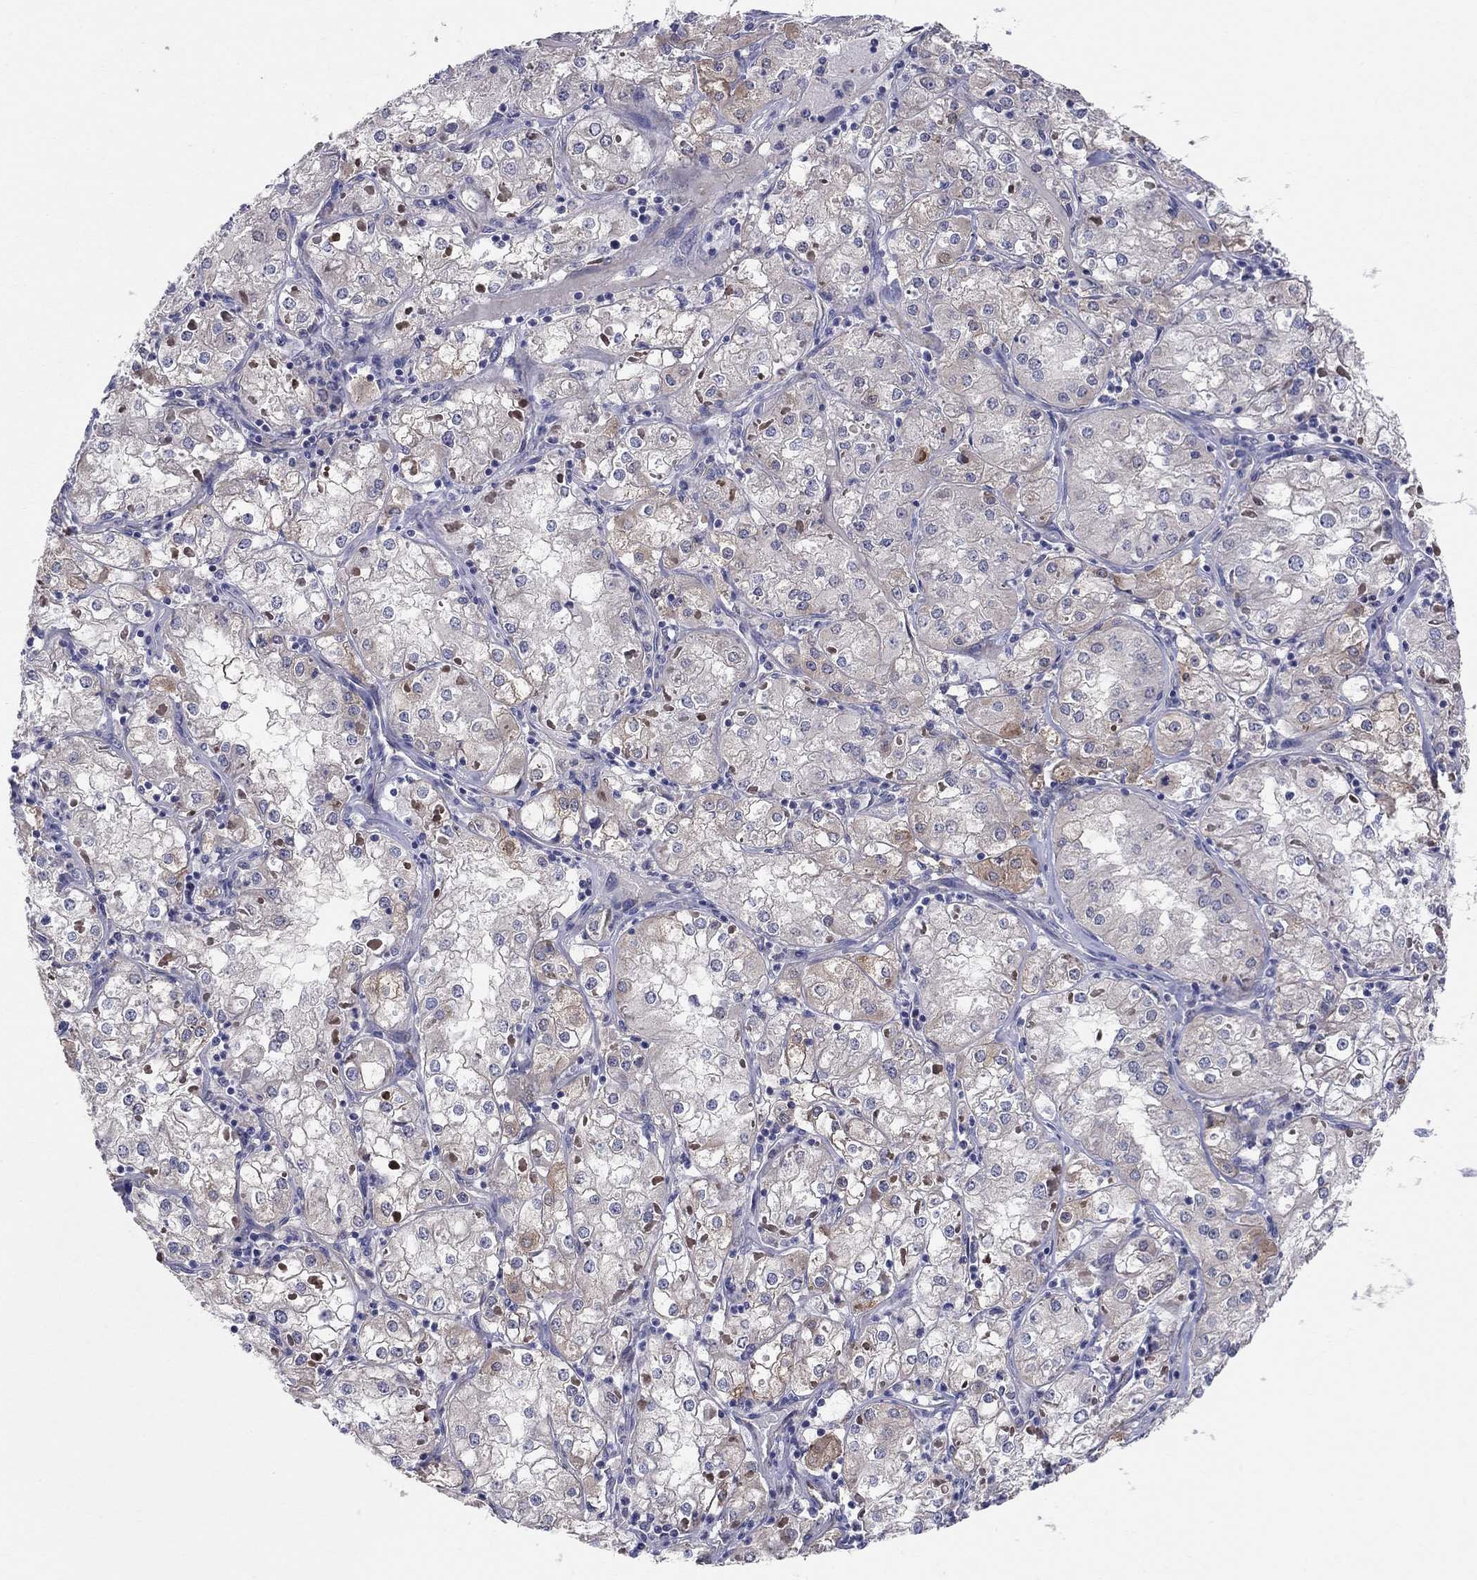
{"staining": {"intensity": "weak", "quantity": "<25%", "location": "cytoplasmic/membranous"}, "tissue": "renal cancer", "cell_type": "Tumor cells", "image_type": "cancer", "snomed": [{"axis": "morphology", "description": "Adenocarcinoma, NOS"}, {"axis": "topography", "description": "Kidney"}], "caption": "Renal adenocarcinoma was stained to show a protein in brown. There is no significant expression in tumor cells. Nuclei are stained in blue.", "gene": "EMP2", "patient": {"sex": "male", "age": 77}}